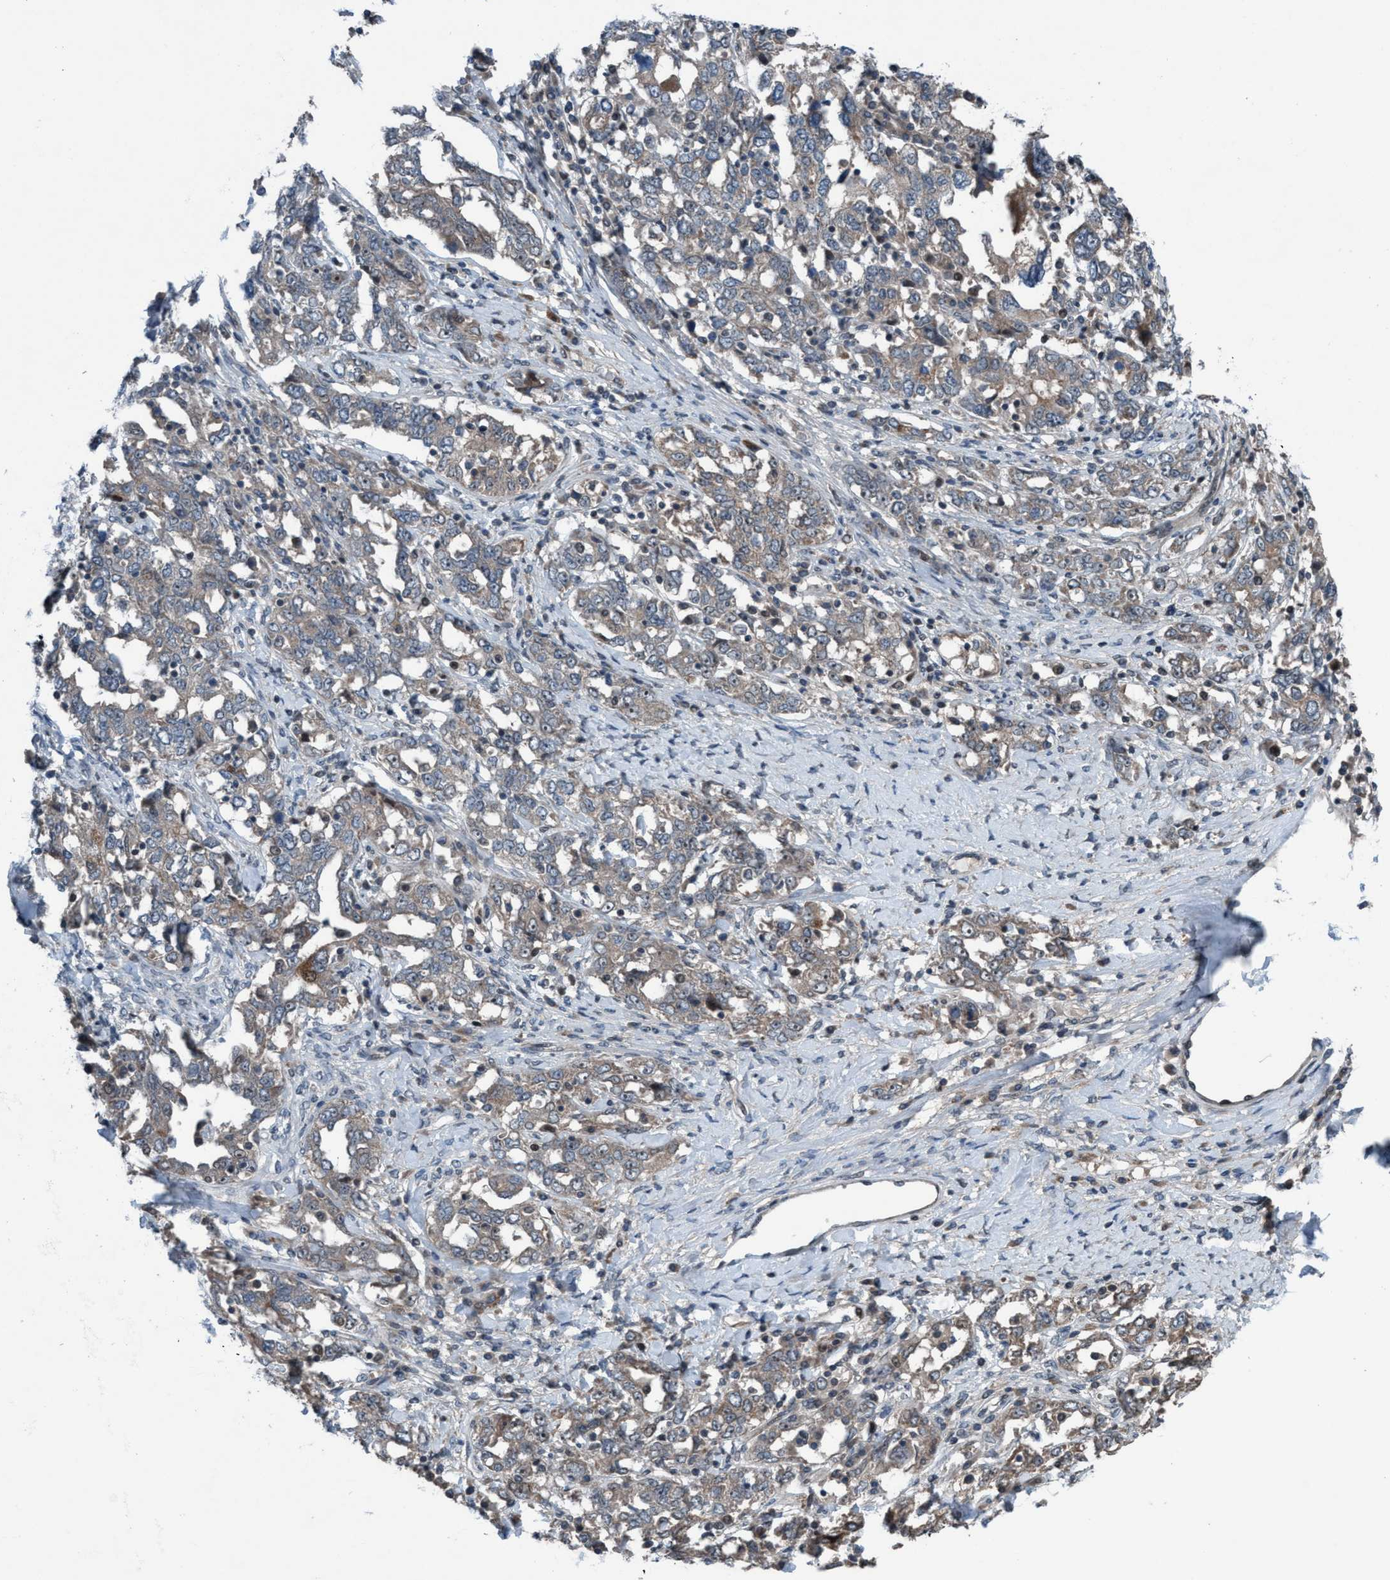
{"staining": {"intensity": "weak", "quantity": "<25%", "location": "cytoplasmic/membranous"}, "tissue": "ovarian cancer", "cell_type": "Tumor cells", "image_type": "cancer", "snomed": [{"axis": "morphology", "description": "Carcinoma, endometroid"}, {"axis": "topography", "description": "Ovary"}], "caption": "Immunohistochemistry photomicrograph of human endometroid carcinoma (ovarian) stained for a protein (brown), which exhibits no expression in tumor cells.", "gene": "NISCH", "patient": {"sex": "female", "age": 62}}